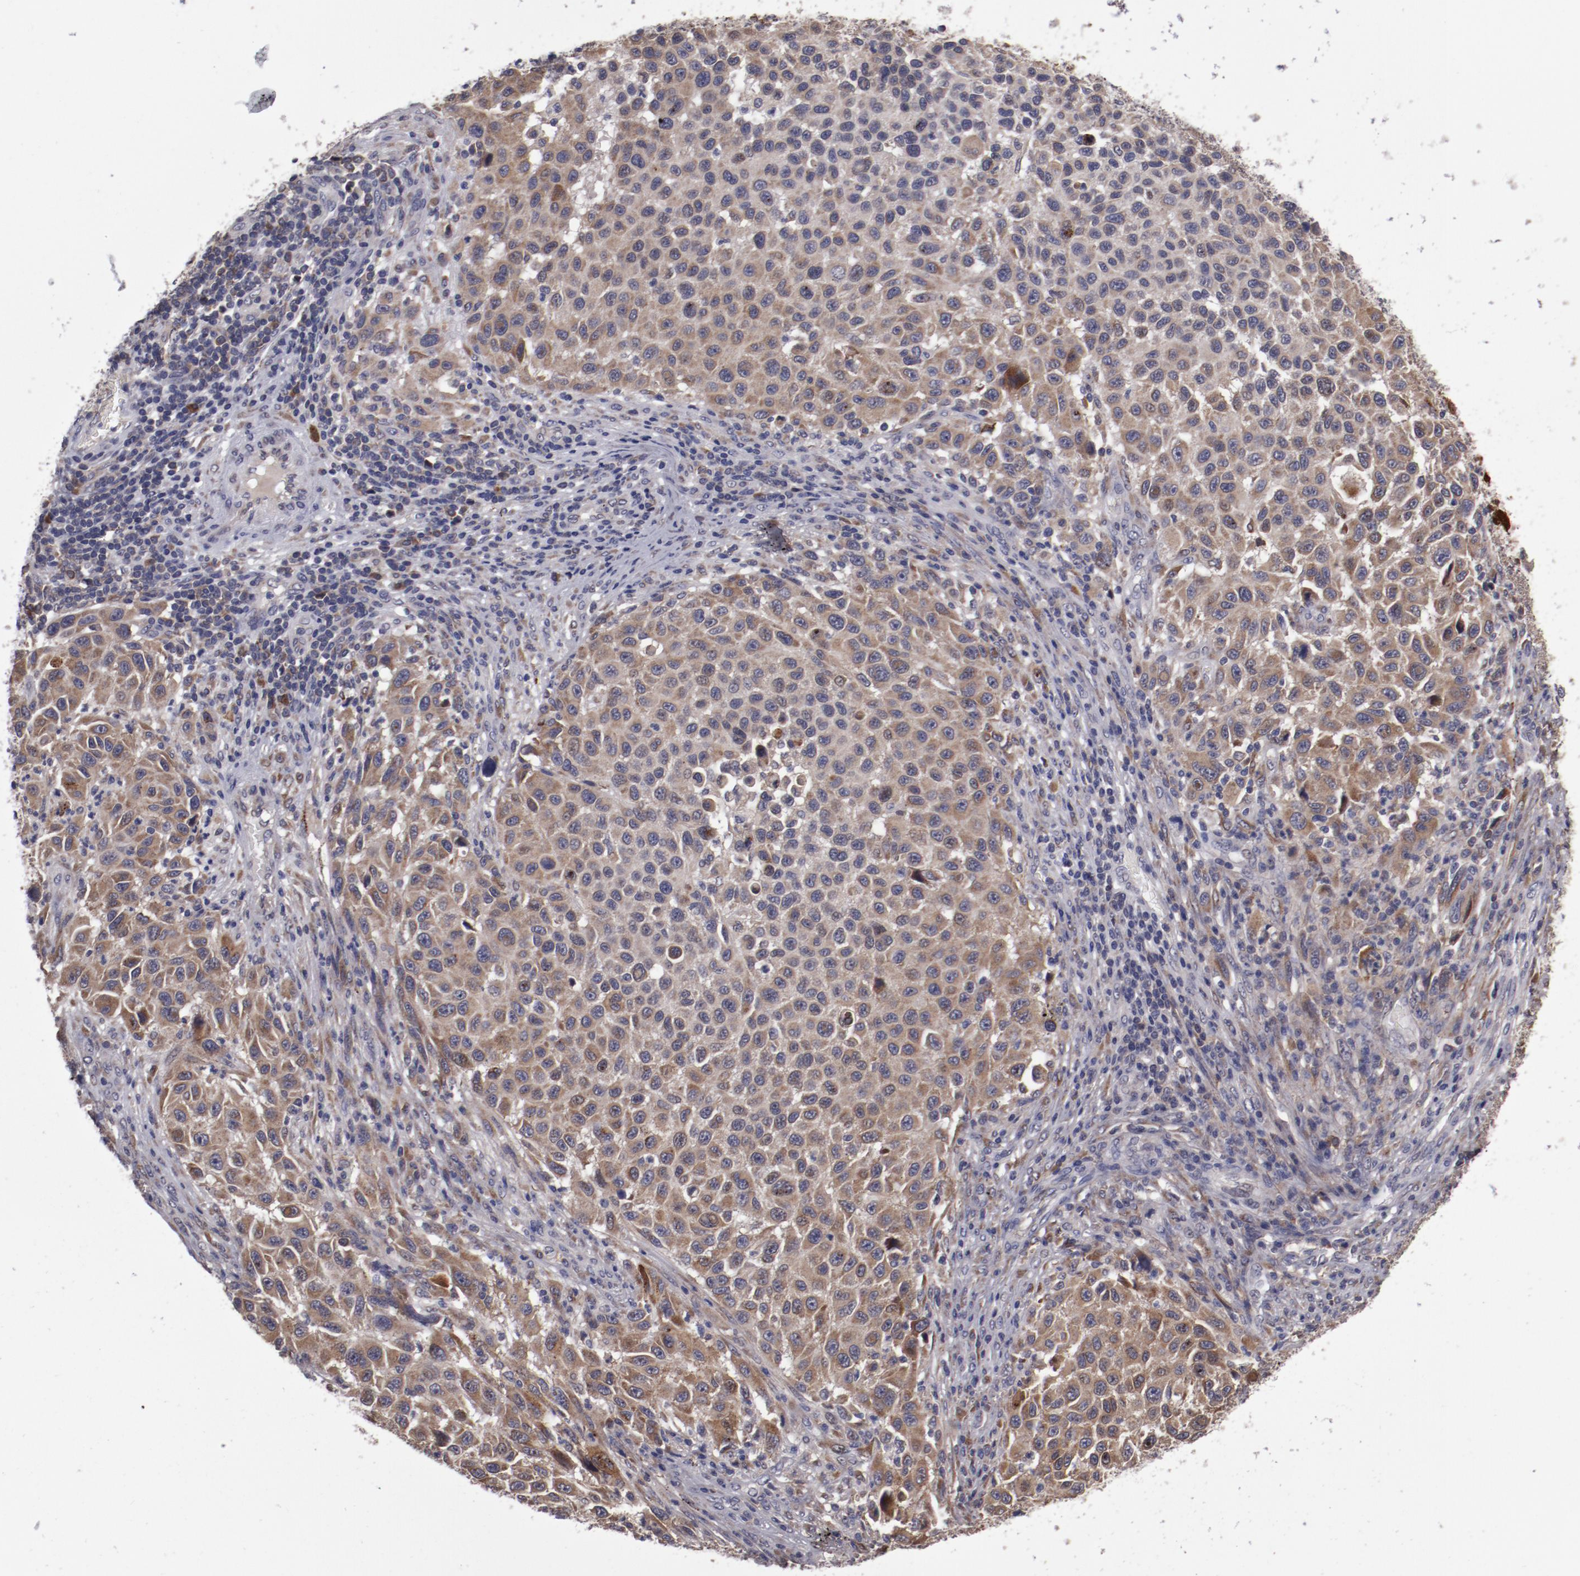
{"staining": {"intensity": "moderate", "quantity": ">75%", "location": "cytoplasmic/membranous"}, "tissue": "melanoma", "cell_type": "Tumor cells", "image_type": "cancer", "snomed": [{"axis": "morphology", "description": "Malignant melanoma, Metastatic site"}, {"axis": "topography", "description": "Lymph node"}], "caption": "Brown immunohistochemical staining in malignant melanoma (metastatic site) exhibits moderate cytoplasmic/membranous staining in approximately >75% of tumor cells.", "gene": "IL12A", "patient": {"sex": "male", "age": 61}}